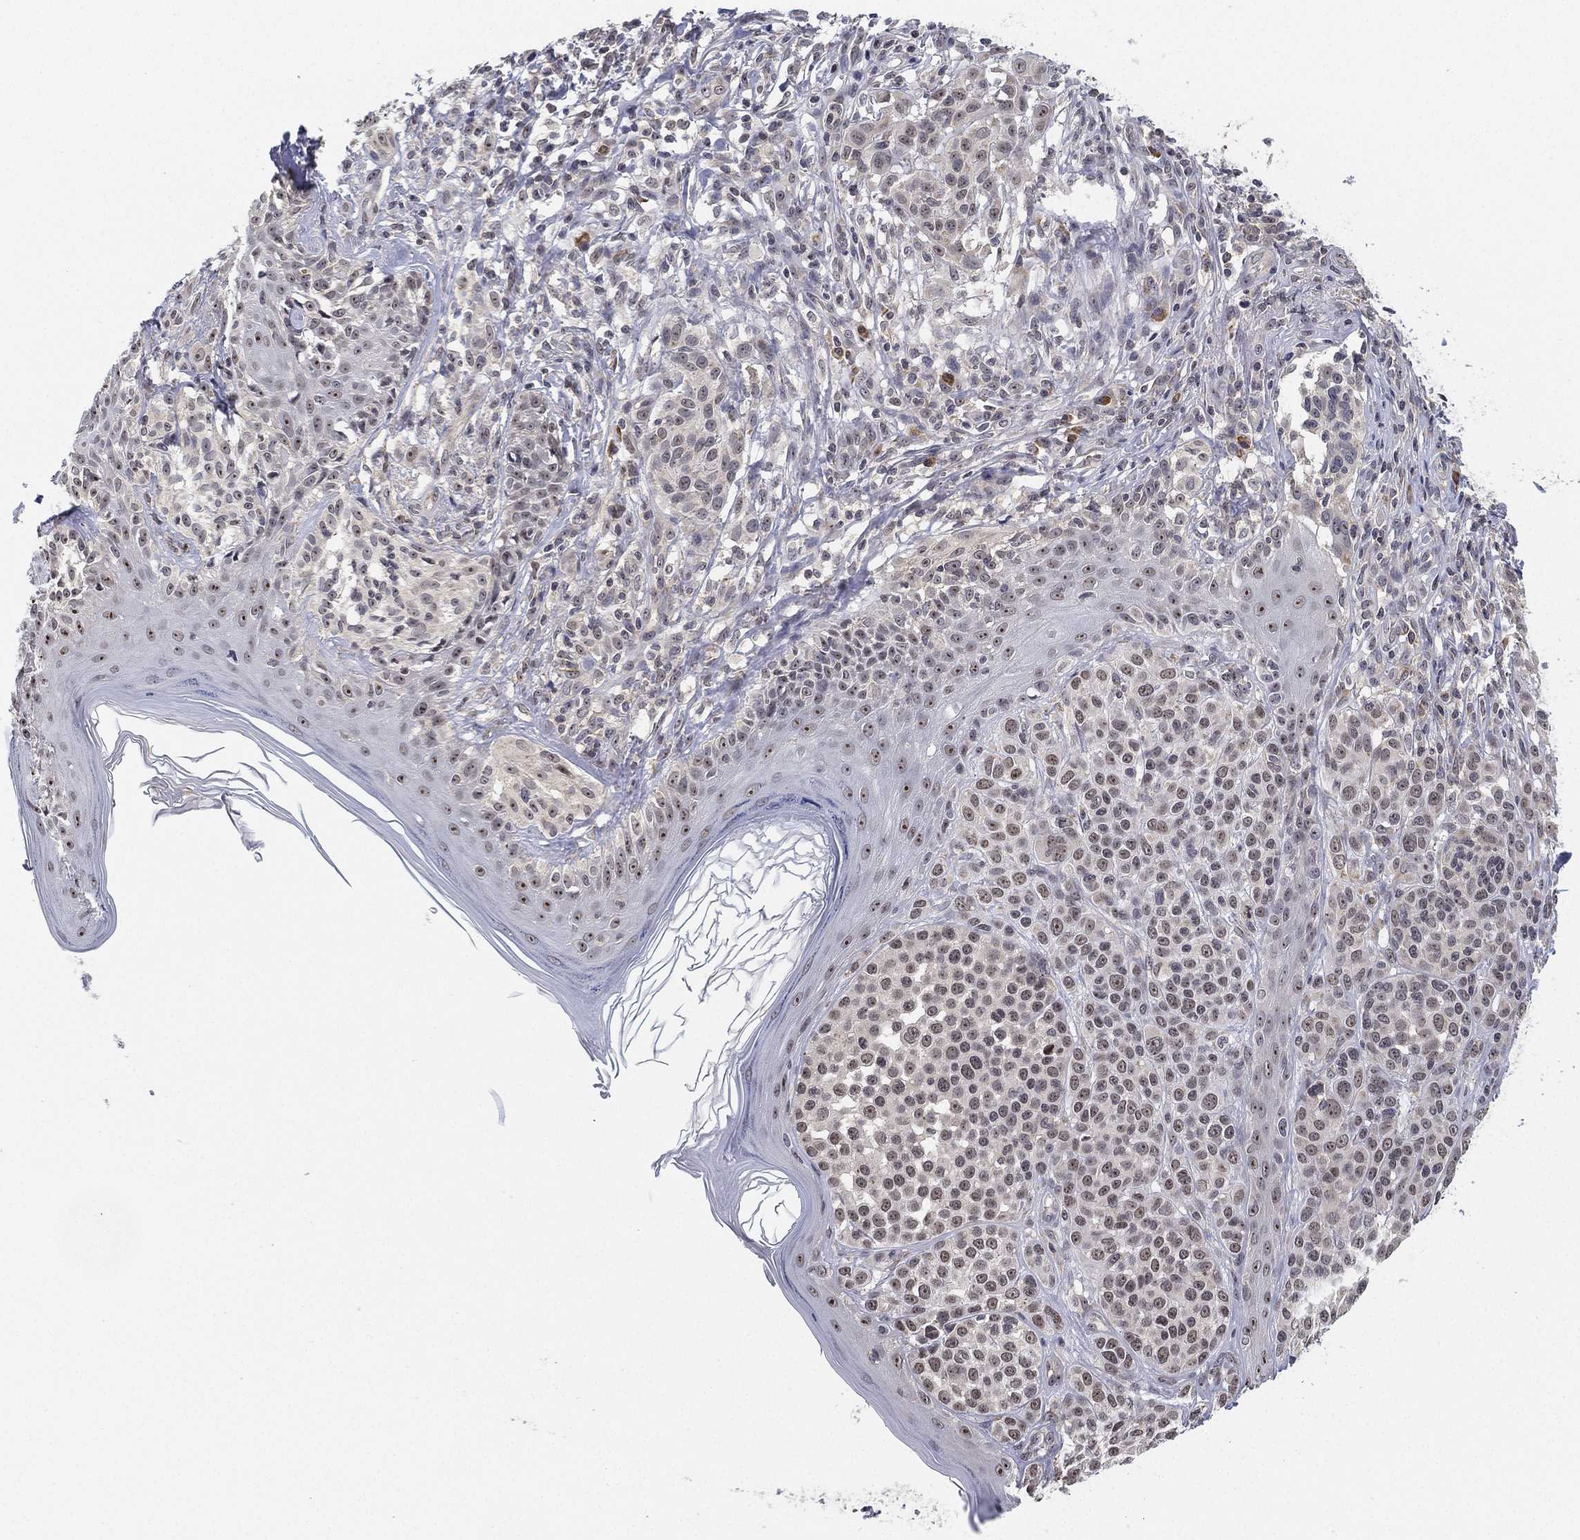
{"staining": {"intensity": "weak", "quantity": "<25%", "location": "nuclear"}, "tissue": "melanoma", "cell_type": "Tumor cells", "image_type": "cancer", "snomed": [{"axis": "morphology", "description": "Malignant melanoma, NOS"}, {"axis": "topography", "description": "Skin"}], "caption": "Melanoma stained for a protein using immunohistochemistry (IHC) reveals no expression tumor cells.", "gene": "PPP1R16B", "patient": {"sex": "male", "age": 79}}